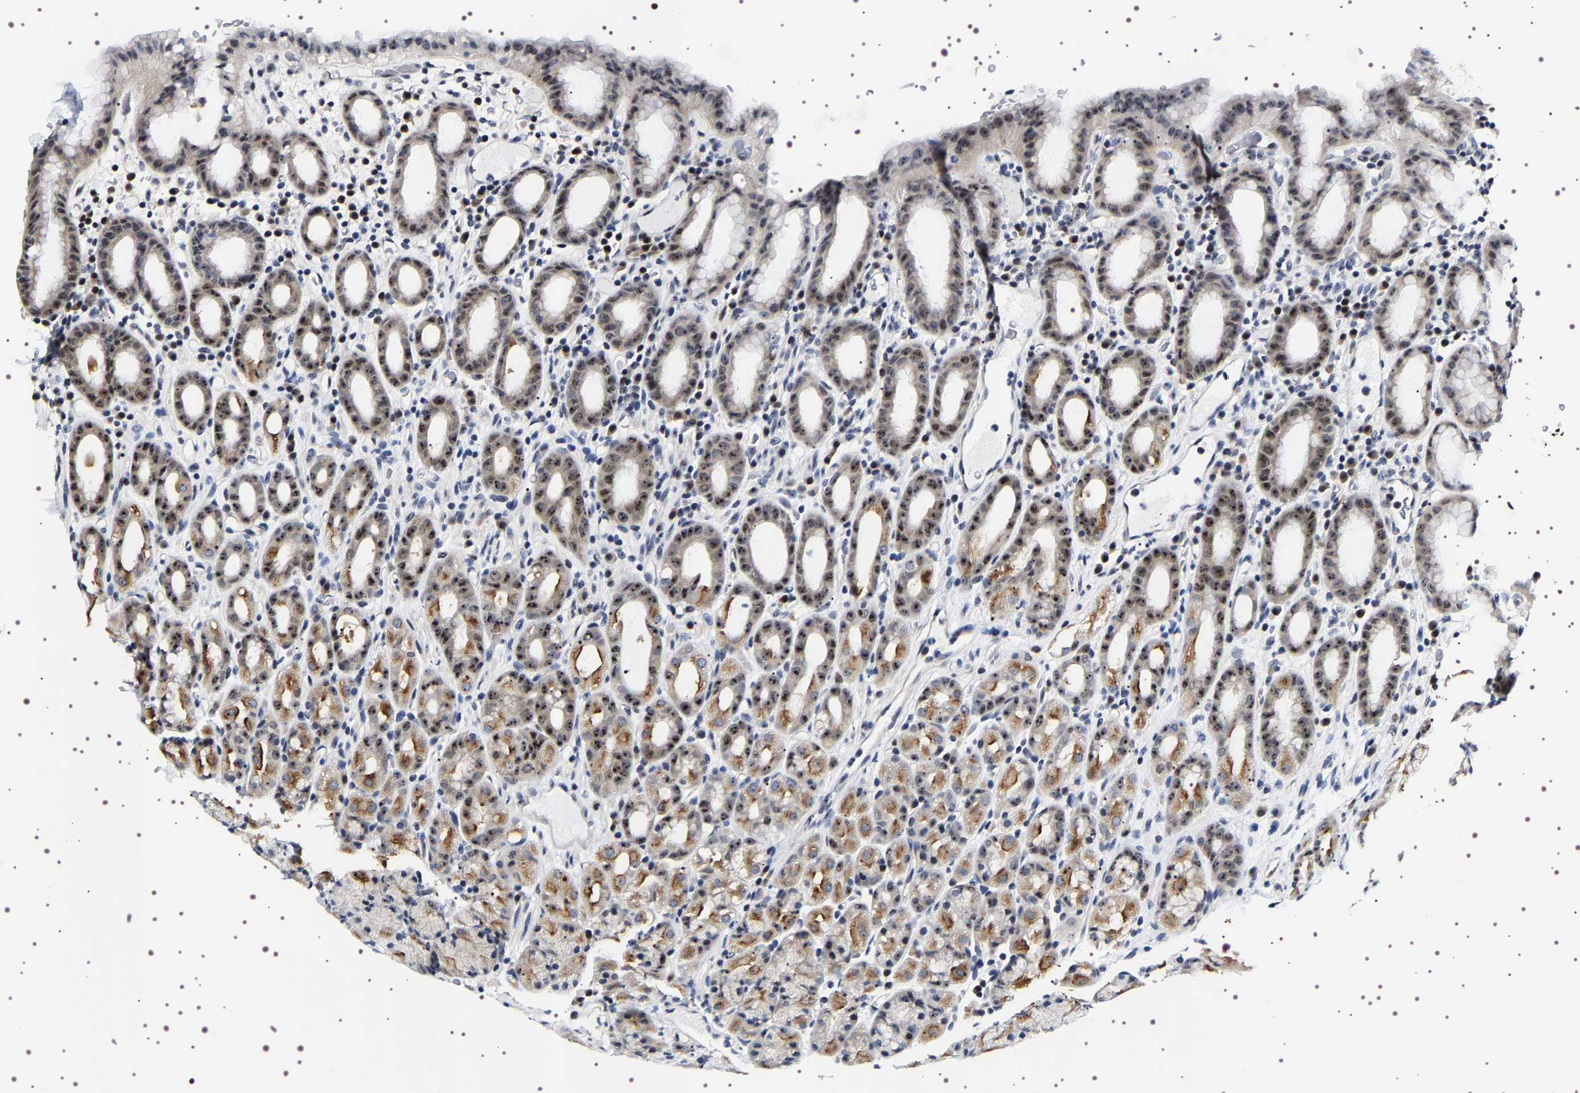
{"staining": {"intensity": "strong", "quantity": "25%-75%", "location": "cytoplasmic/membranous,nuclear"}, "tissue": "stomach", "cell_type": "Glandular cells", "image_type": "normal", "snomed": [{"axis": "morphology", "description": "Normal tissue, NOS"}, {"axis": "topography", "description": "Stomach, upper"}], "caption": "A photomicrograph showing strong cytoplasmic/membranous,nuclear positivity in about 25%-75% of glandular cells in unremarkable stomach, as visualized by brown immunohistochemical staining.", "gene": "GNL3", "patient": {"sex": "male", "age": 68}}